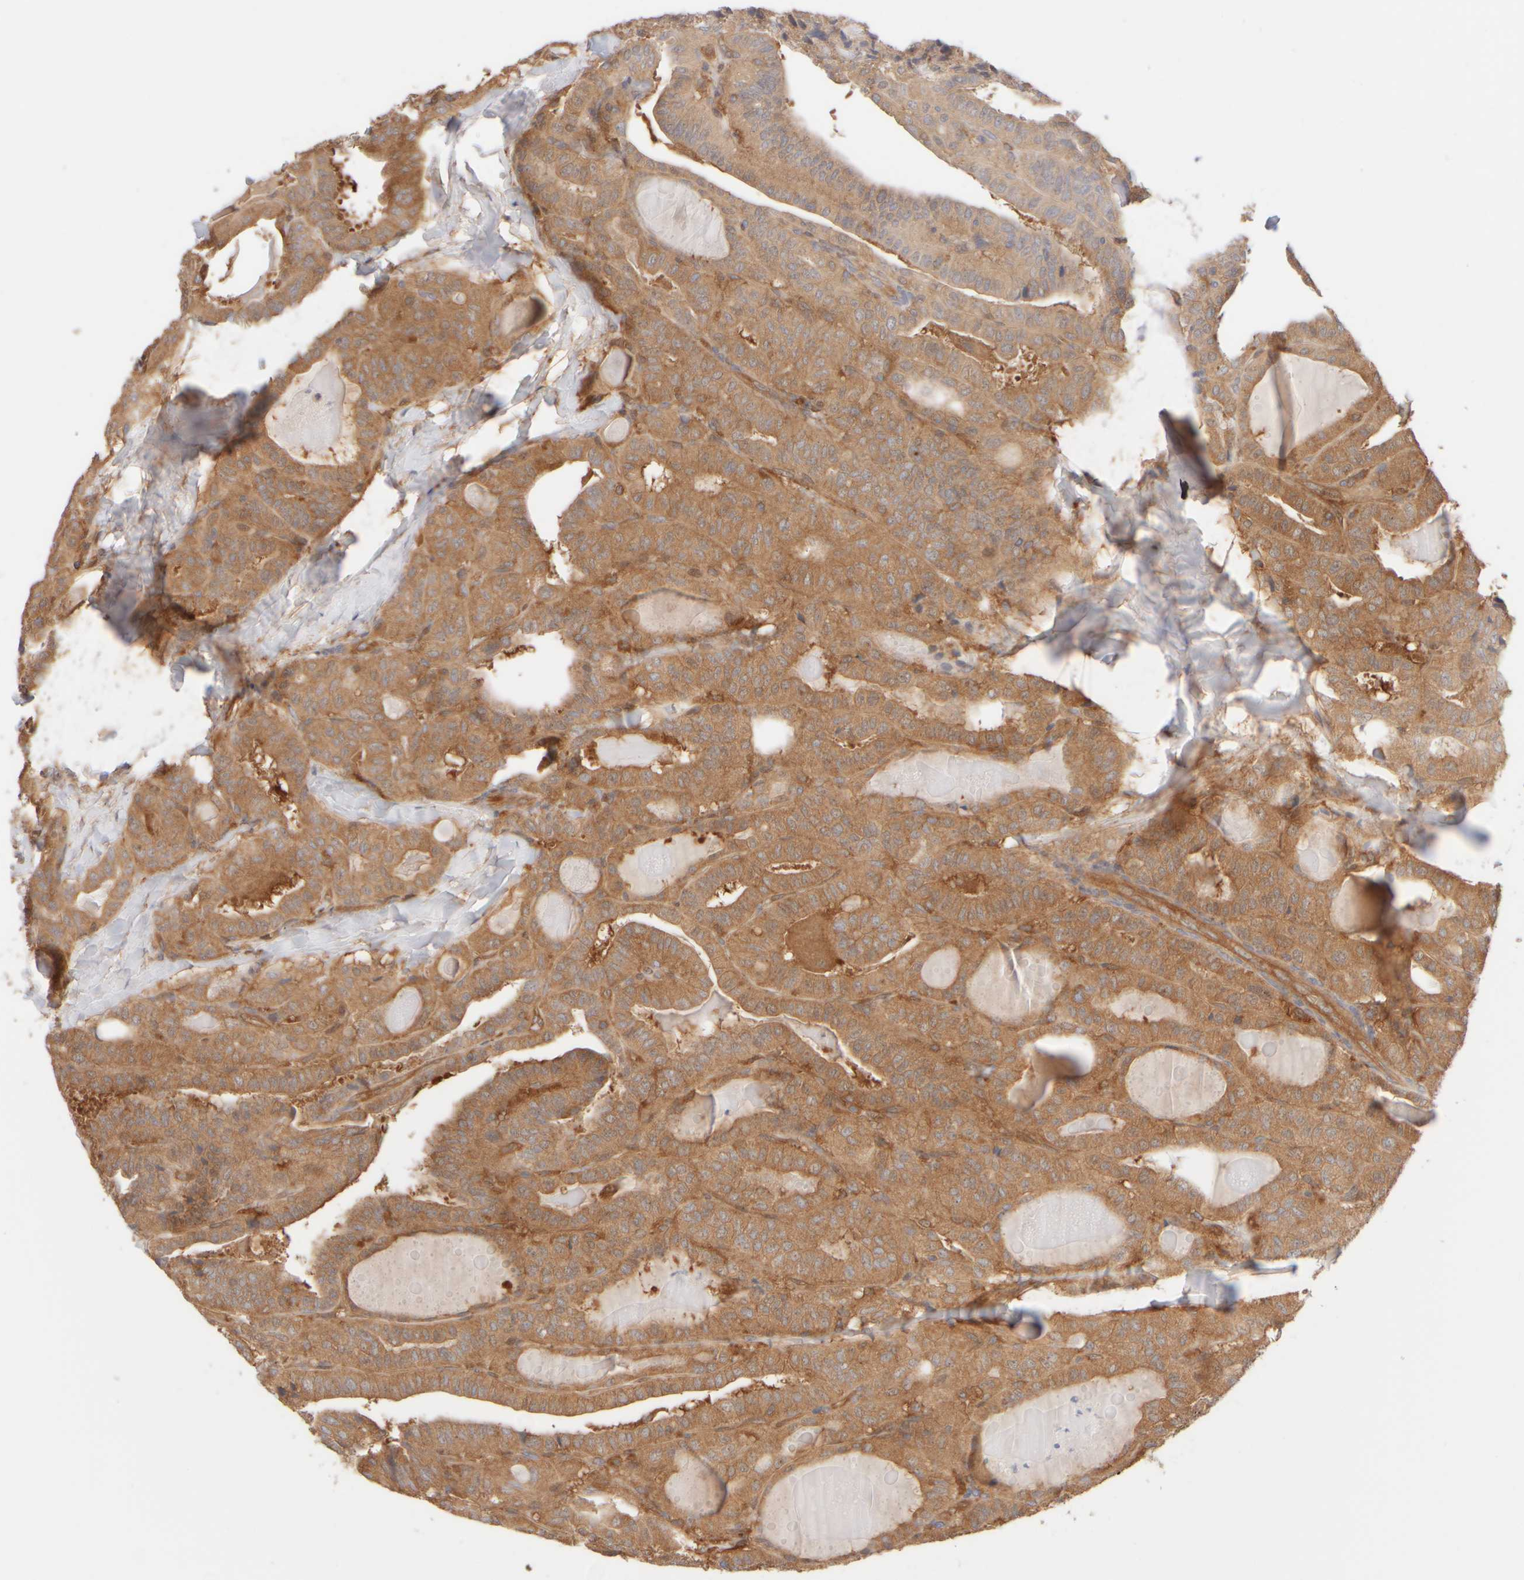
{"staining": {"intensity": "moderate", "quantity": ">75%", "location": "cytoplasmic/membranous"}, "tissue": "thyroid cancer", "cell_type": "Tumor cells", "image_type": "cancer", "snomed": [{"axis": "morphology", "description": "Papillary adenocarcinoma, NOS"}, {"axis": "topography", "description": "Thyroid gland"}], "caption": "Protein expression analysis of thyroid papillary adenocarcinoma exhibits moderate cytoplasmic/membranous staining in about >75% of tumor cells. (brown staining indicates protein expression, while blue staining denotes nuclei).", "gene": "RABEP1", "patient": {"sex": "male", "age": 77}}